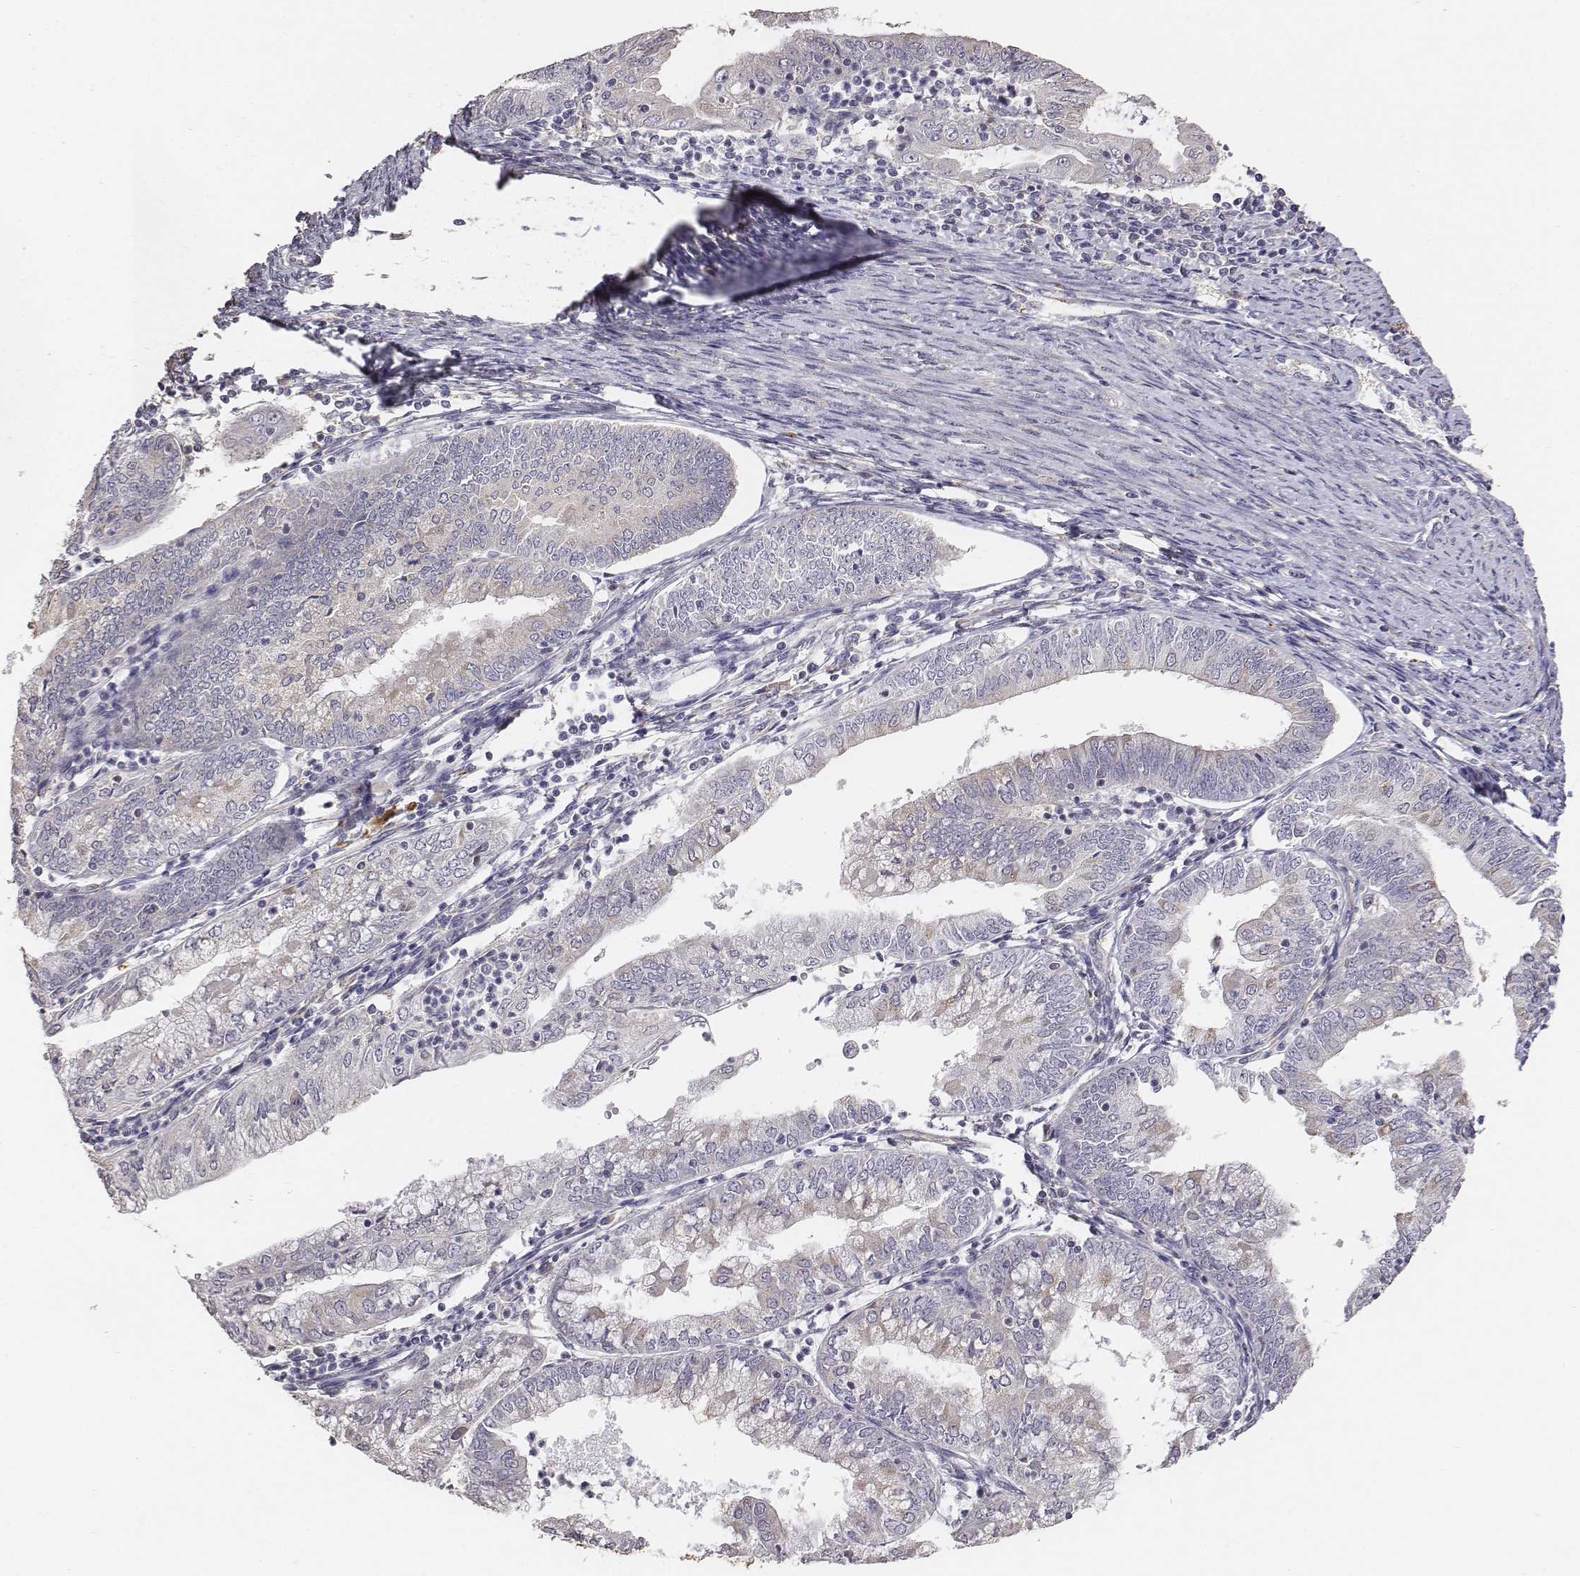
{"staining": {"intensity": "weak", "quantity": "25%-75%", "location": "cytoplasmic/membranous"}, "tissue": "endometrial cancer", "cell_type": "Tumor cells", "image_type": "cancer", "snomed": [{"axis": "morphology", "description": "Adenocarcinoma, NOS"}, {"axis": "topography", "description": "Endometrium"}], "caption": "The micrograph exhibits staining of endometrial cancer, revealing weak cytoplasmic/membranous protein expression (brown color) within tumor cells.", "gene": "AP1B1", "patient": {"sex": "female", "age": 55}}